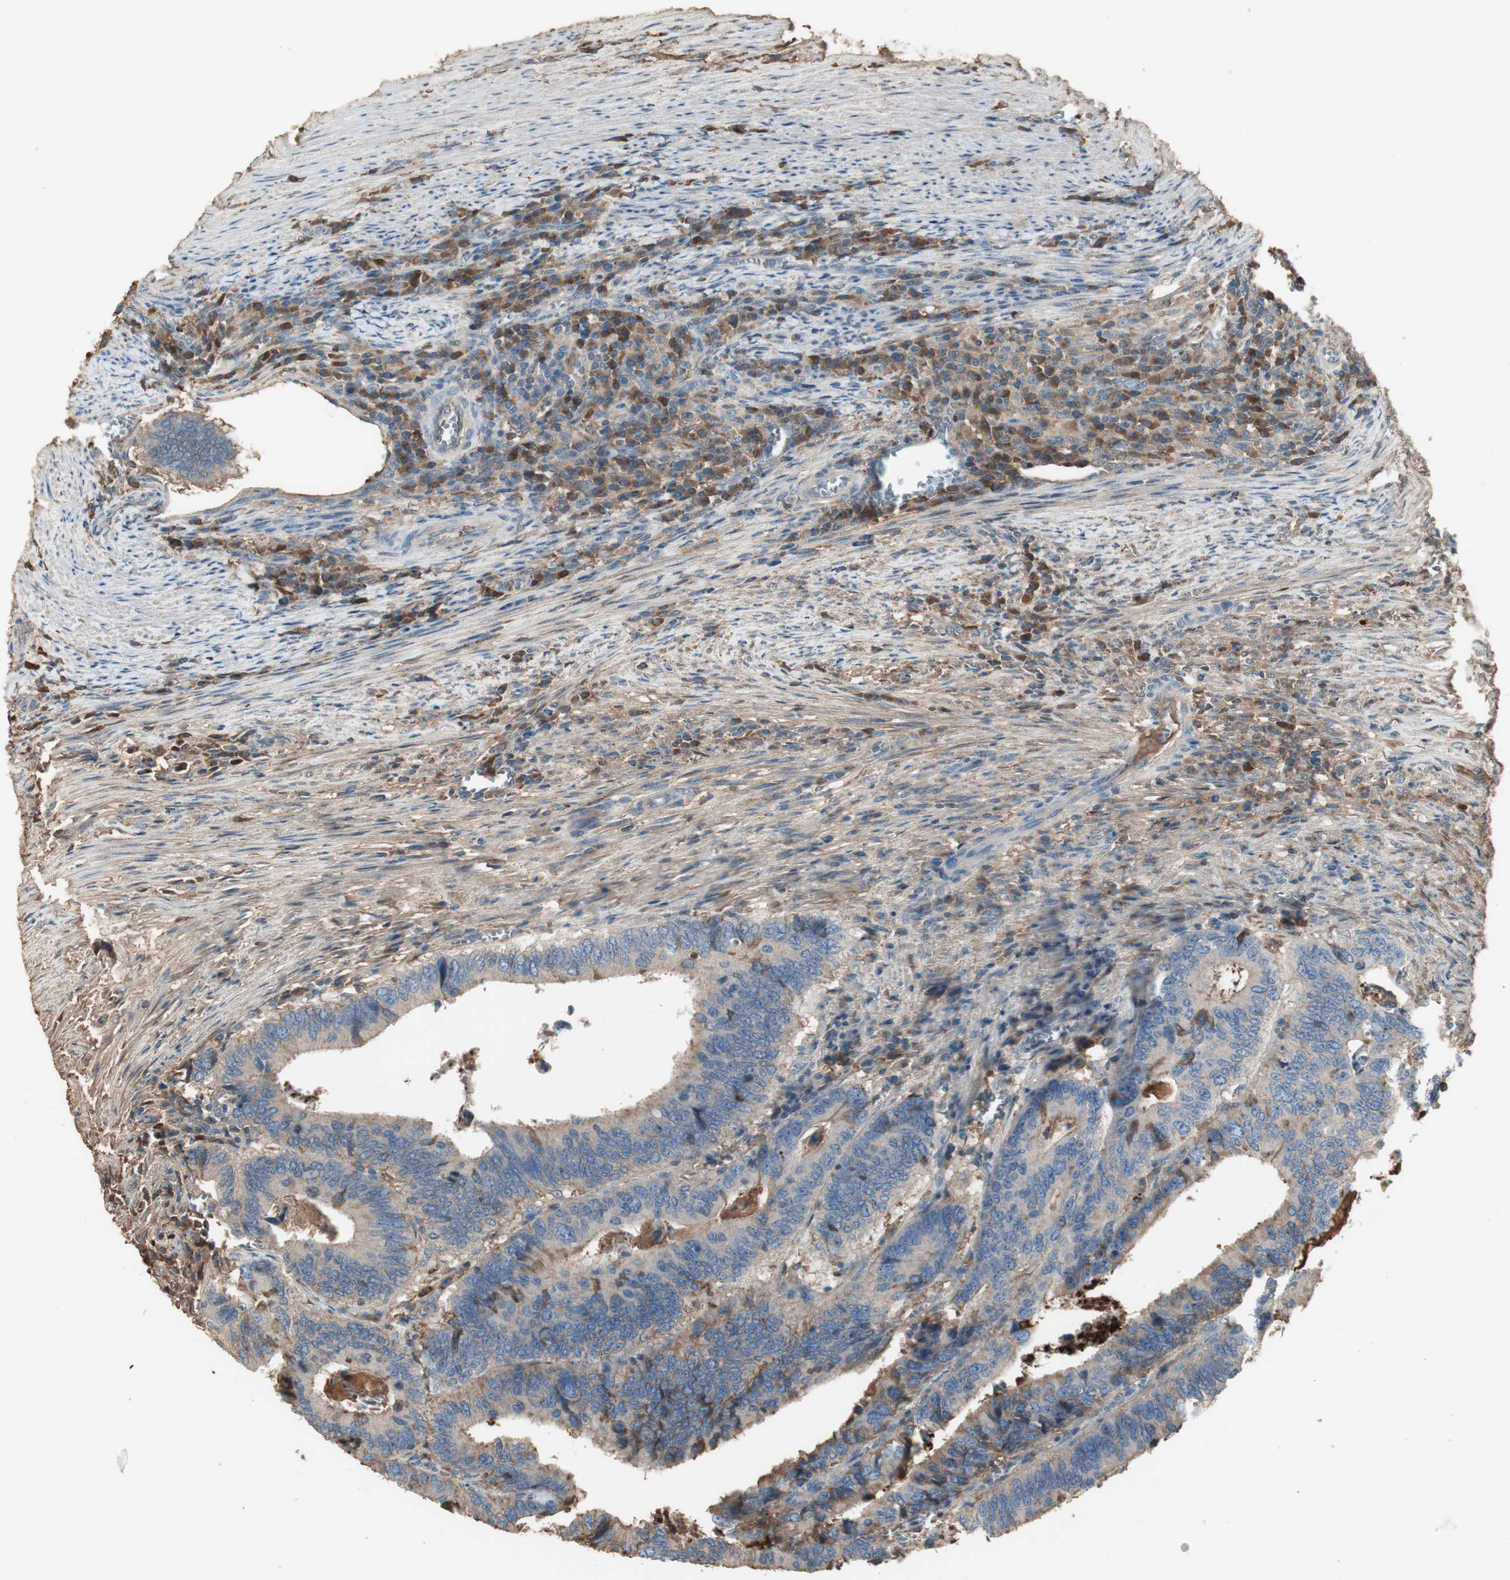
{"staining": {"intensity": "weak", "quantity": ">75%", "location": "cytoplasmic/membranous"}, "tissue": "colorectal cancer", "cell_type": "Tumor cells", "image_type": "cancer", "snomed": [{"axis": "morphology", "description": "Adenocarcinoma, NOS"}, {"axis": "topography", "description": "Colon"}], "caption": "Tumor cells exhibit weak cytoplasmic/membranous positivity in about >75% of cells in adenocarcinoma (colorectal).", "gene": "MMP14", "patient": {"sex": "male", "age": 72}}